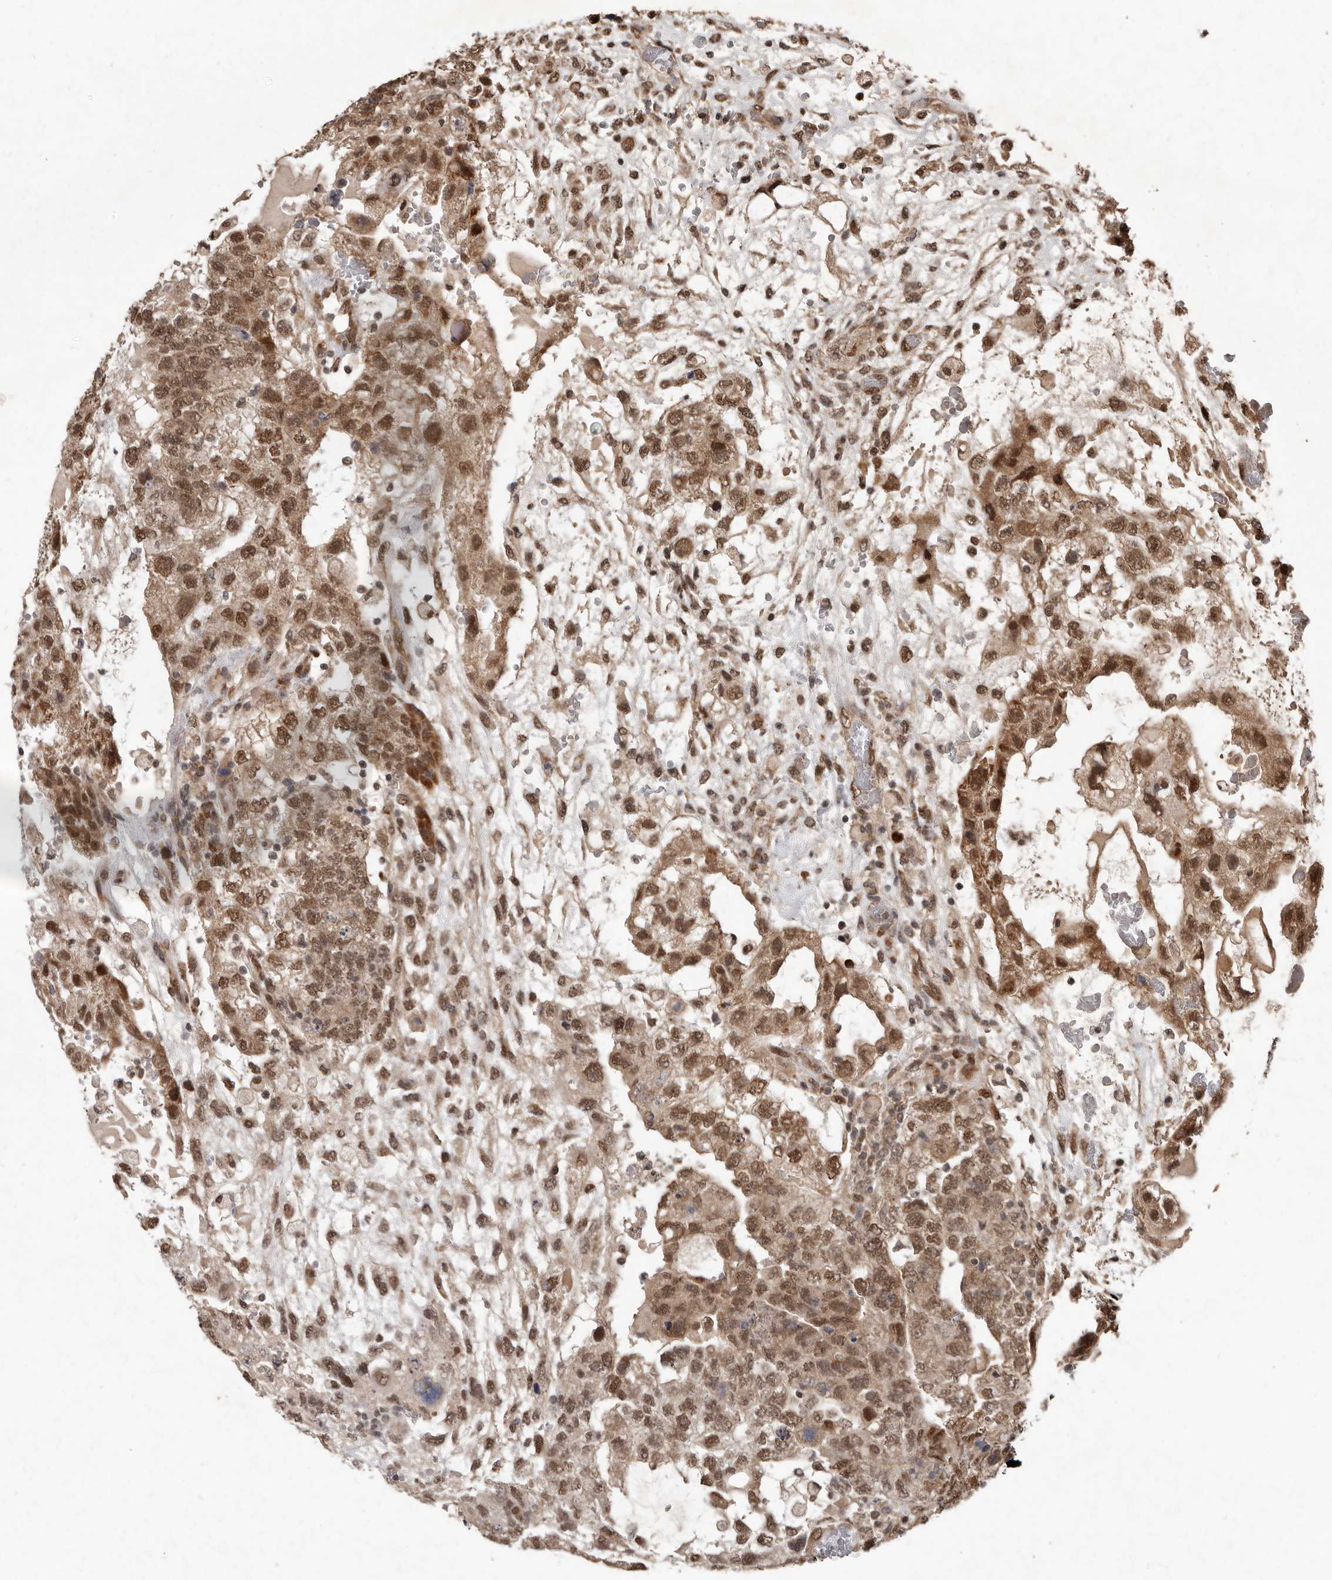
{"staining": {"intensity": "moderate", "quantity": ">75%", "location": "cytoplasmic/membranous,nuclear"}, "tissue": "testis cancer", "cell_type": "Tumor cells", "image_type": "cancer", "snomed": [{"axis": "morphology", "description": "Carcinoma, Embryonal, NOS"}, {"axis": "topography", "description": "Testis"}], "caption": "Human testis cancer (embryonal carcinoma) stained with a protein marker reveals moderate staining in tumor cells.", "gene": "LRGUK", "patient": {"sex": "male", "age": 36}}